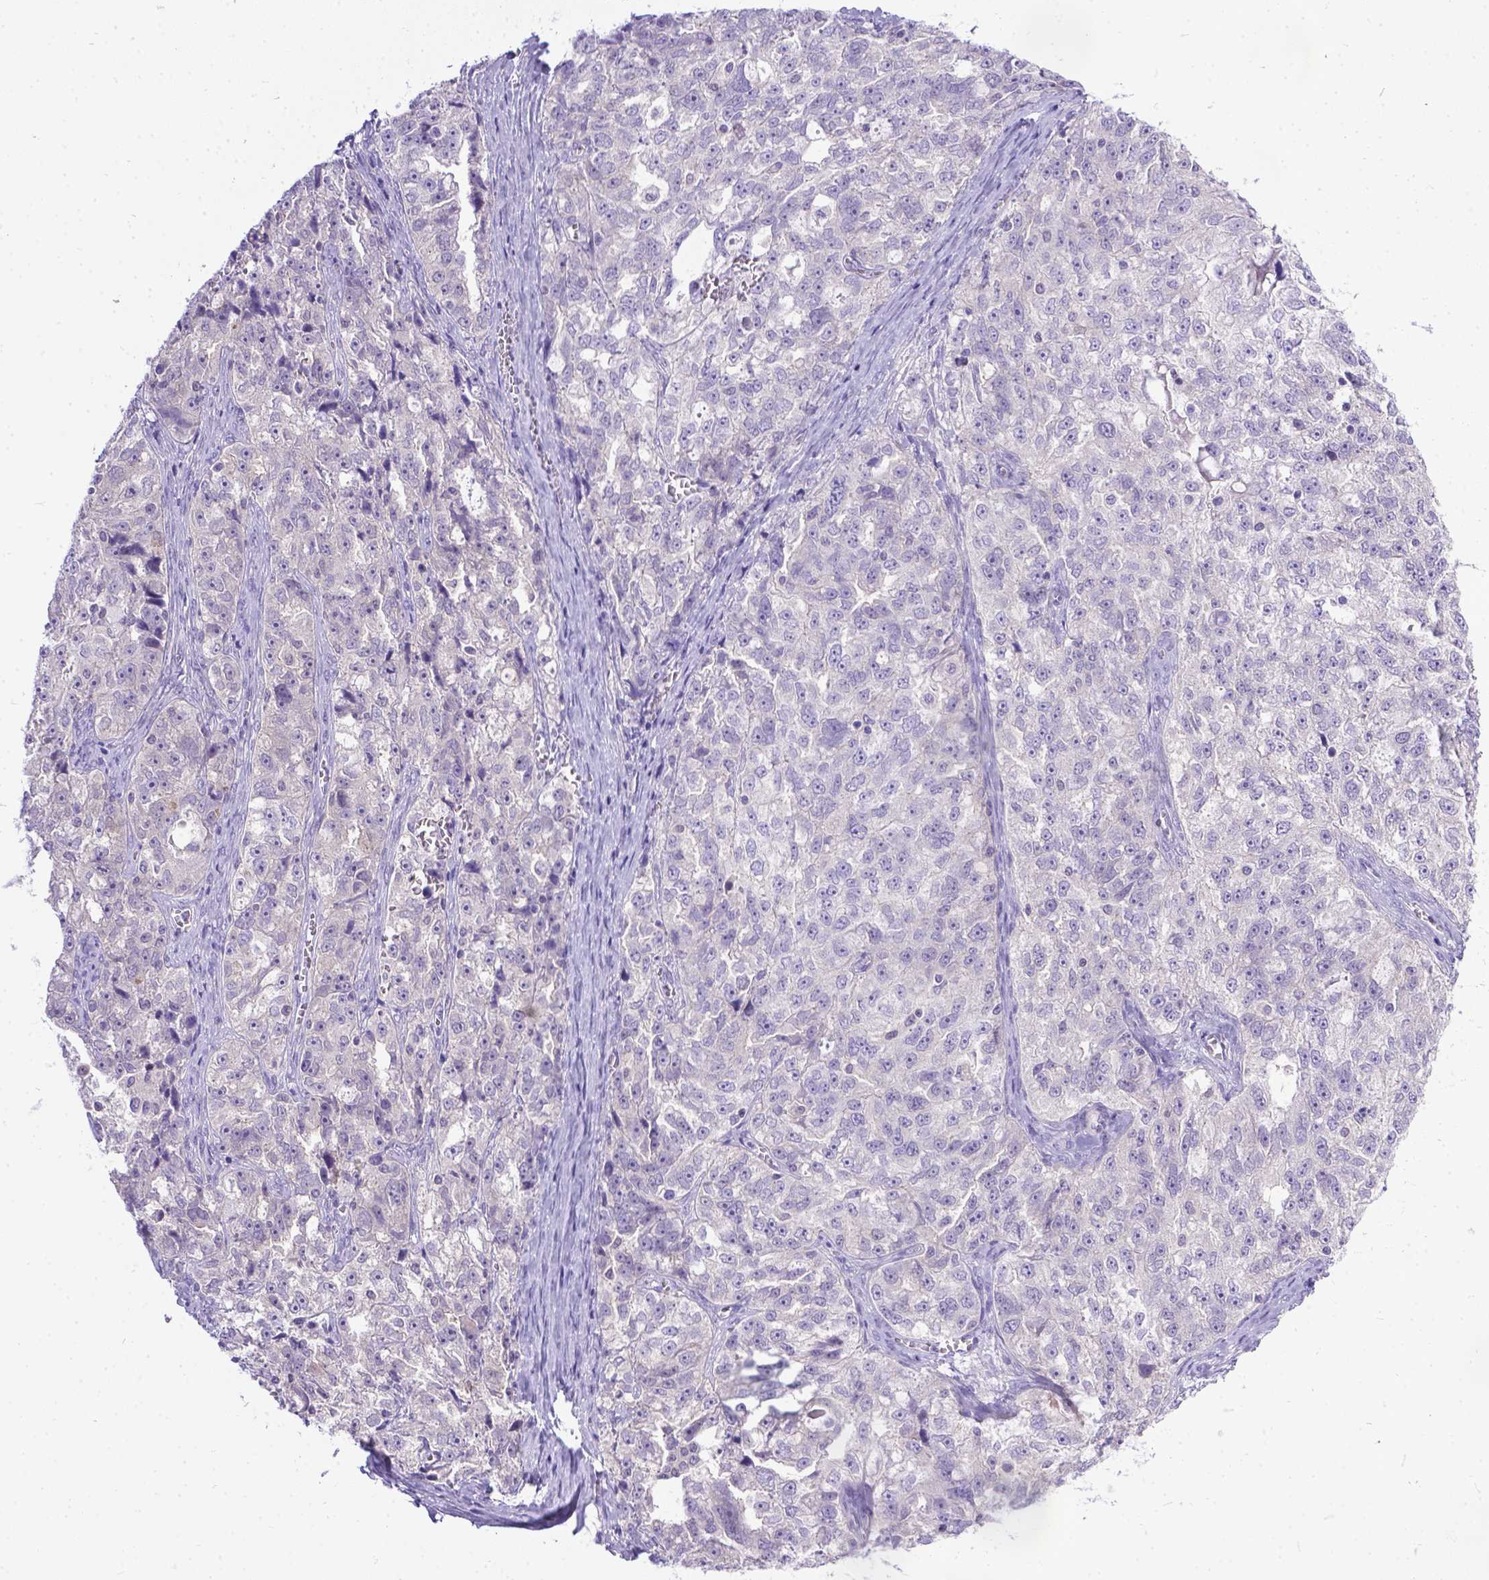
{"staining": {"intensity": "negative", "quantity": "none", "location": "none"}, "tissue": "ovarian cancer", "cell_type": "Tumor cells", "image_type": "cancer", "snomed": [{"axis": "morphology", "description": "Cystadenocarcinoma, serous, NOS"}, {"axis": "topography", "description": "Ovary"}], "caption": "Histopathology image shows no protein expression in tumor cells of ovarian cancer tissue.", "gene": "TTLL6", "patient": {"sex": "female", "age": 51}}